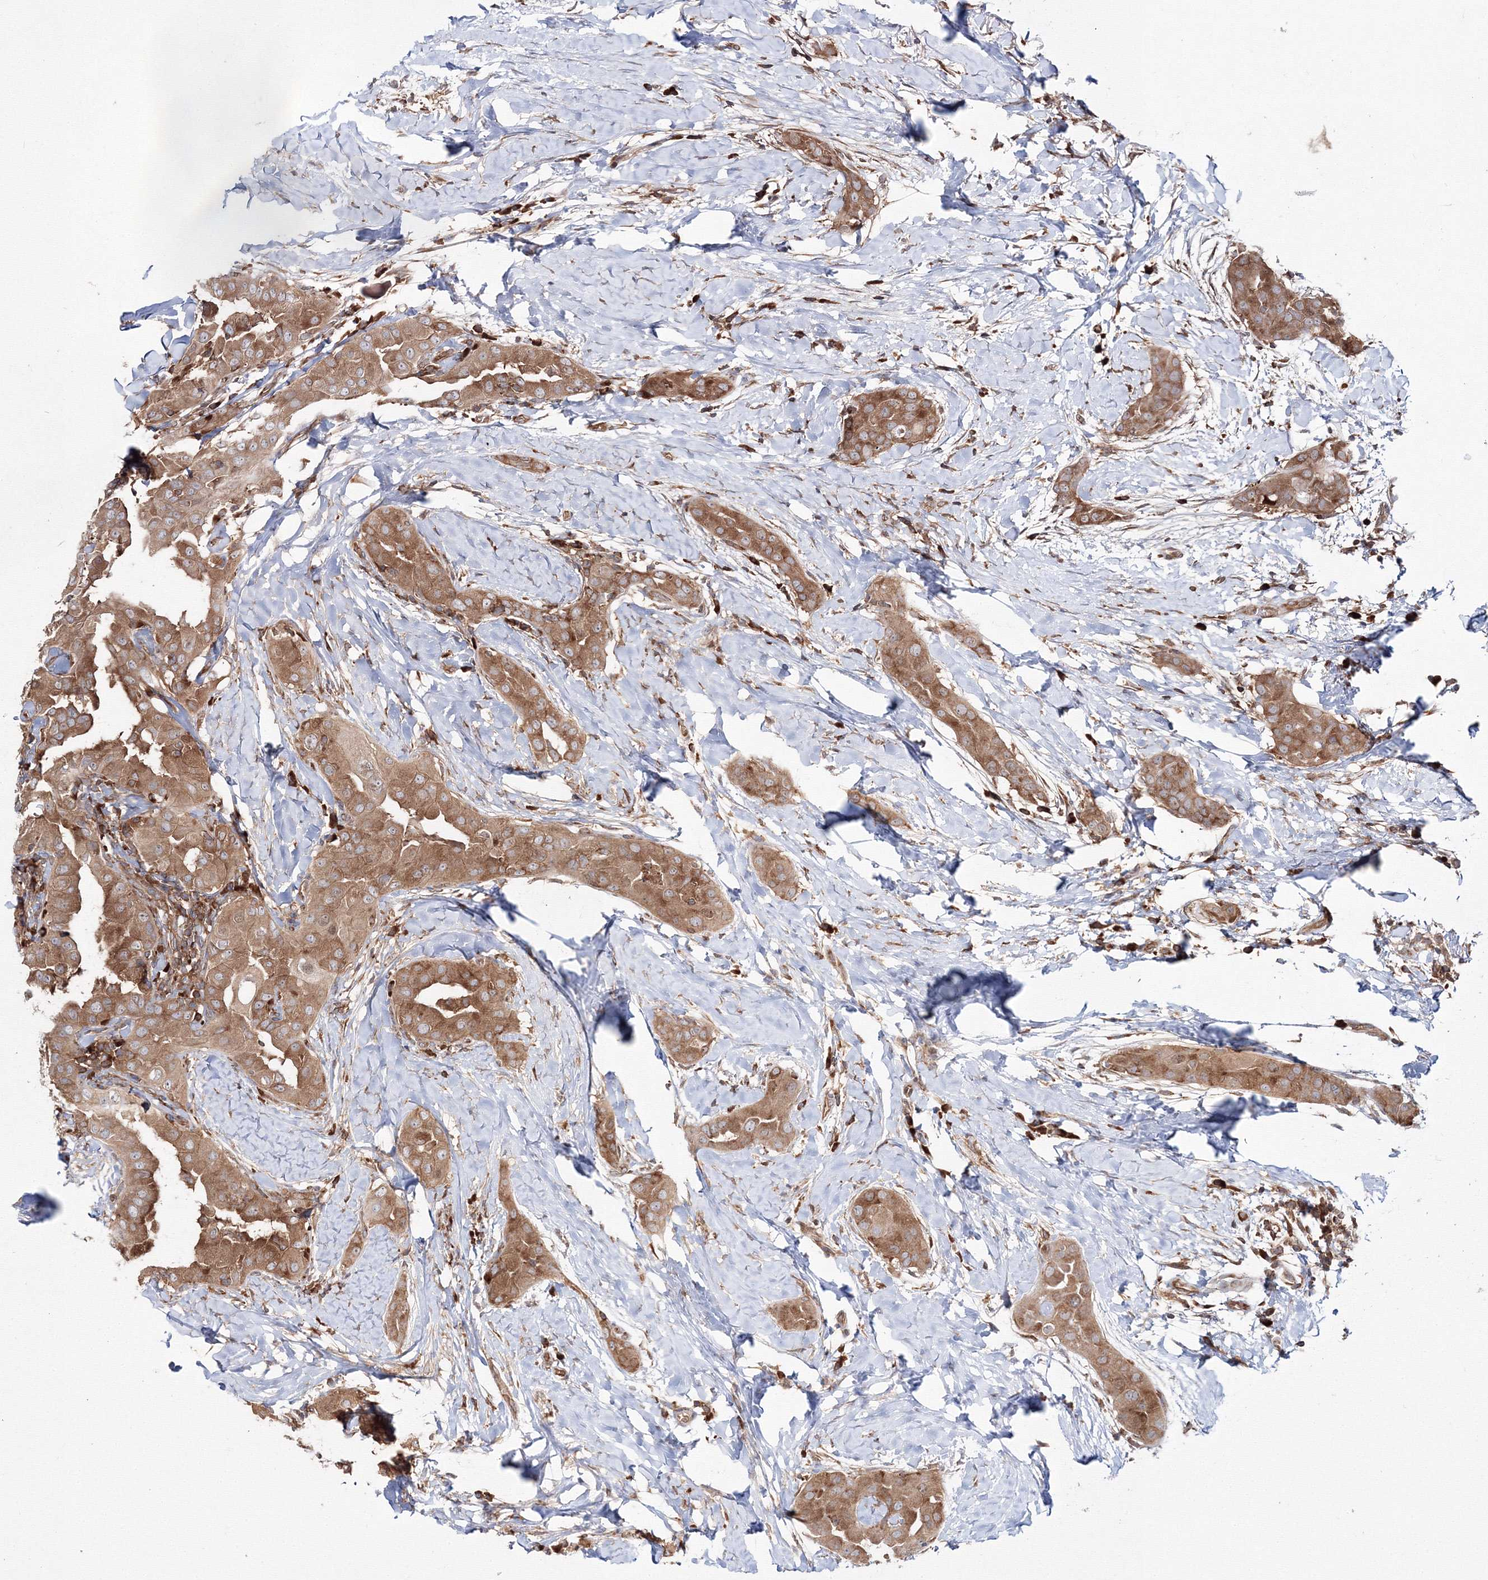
{"staining": {"intensity": "moderate", "quantity": ">75%", "location": "cytoplasmic/membranous"}, "tissue": "thyroid cancer", "cell_type": "Tumor cells", "image_type": "cancer", "snomed": [{"axis": "morphology", "description": "Papillary adenocarcinoma, NOS"}, {"axis": "topography", "description": "Thyroid gland"}], "caption": "This is an image of immunohistochemistry staining of thyroid cancer (papillary adenocarcinoma), which shows moderate expression in the cytoplasmic/membranous of tumor cells.", "gene": "HARS1", "patient": {"sex": "male", "age": 33}}